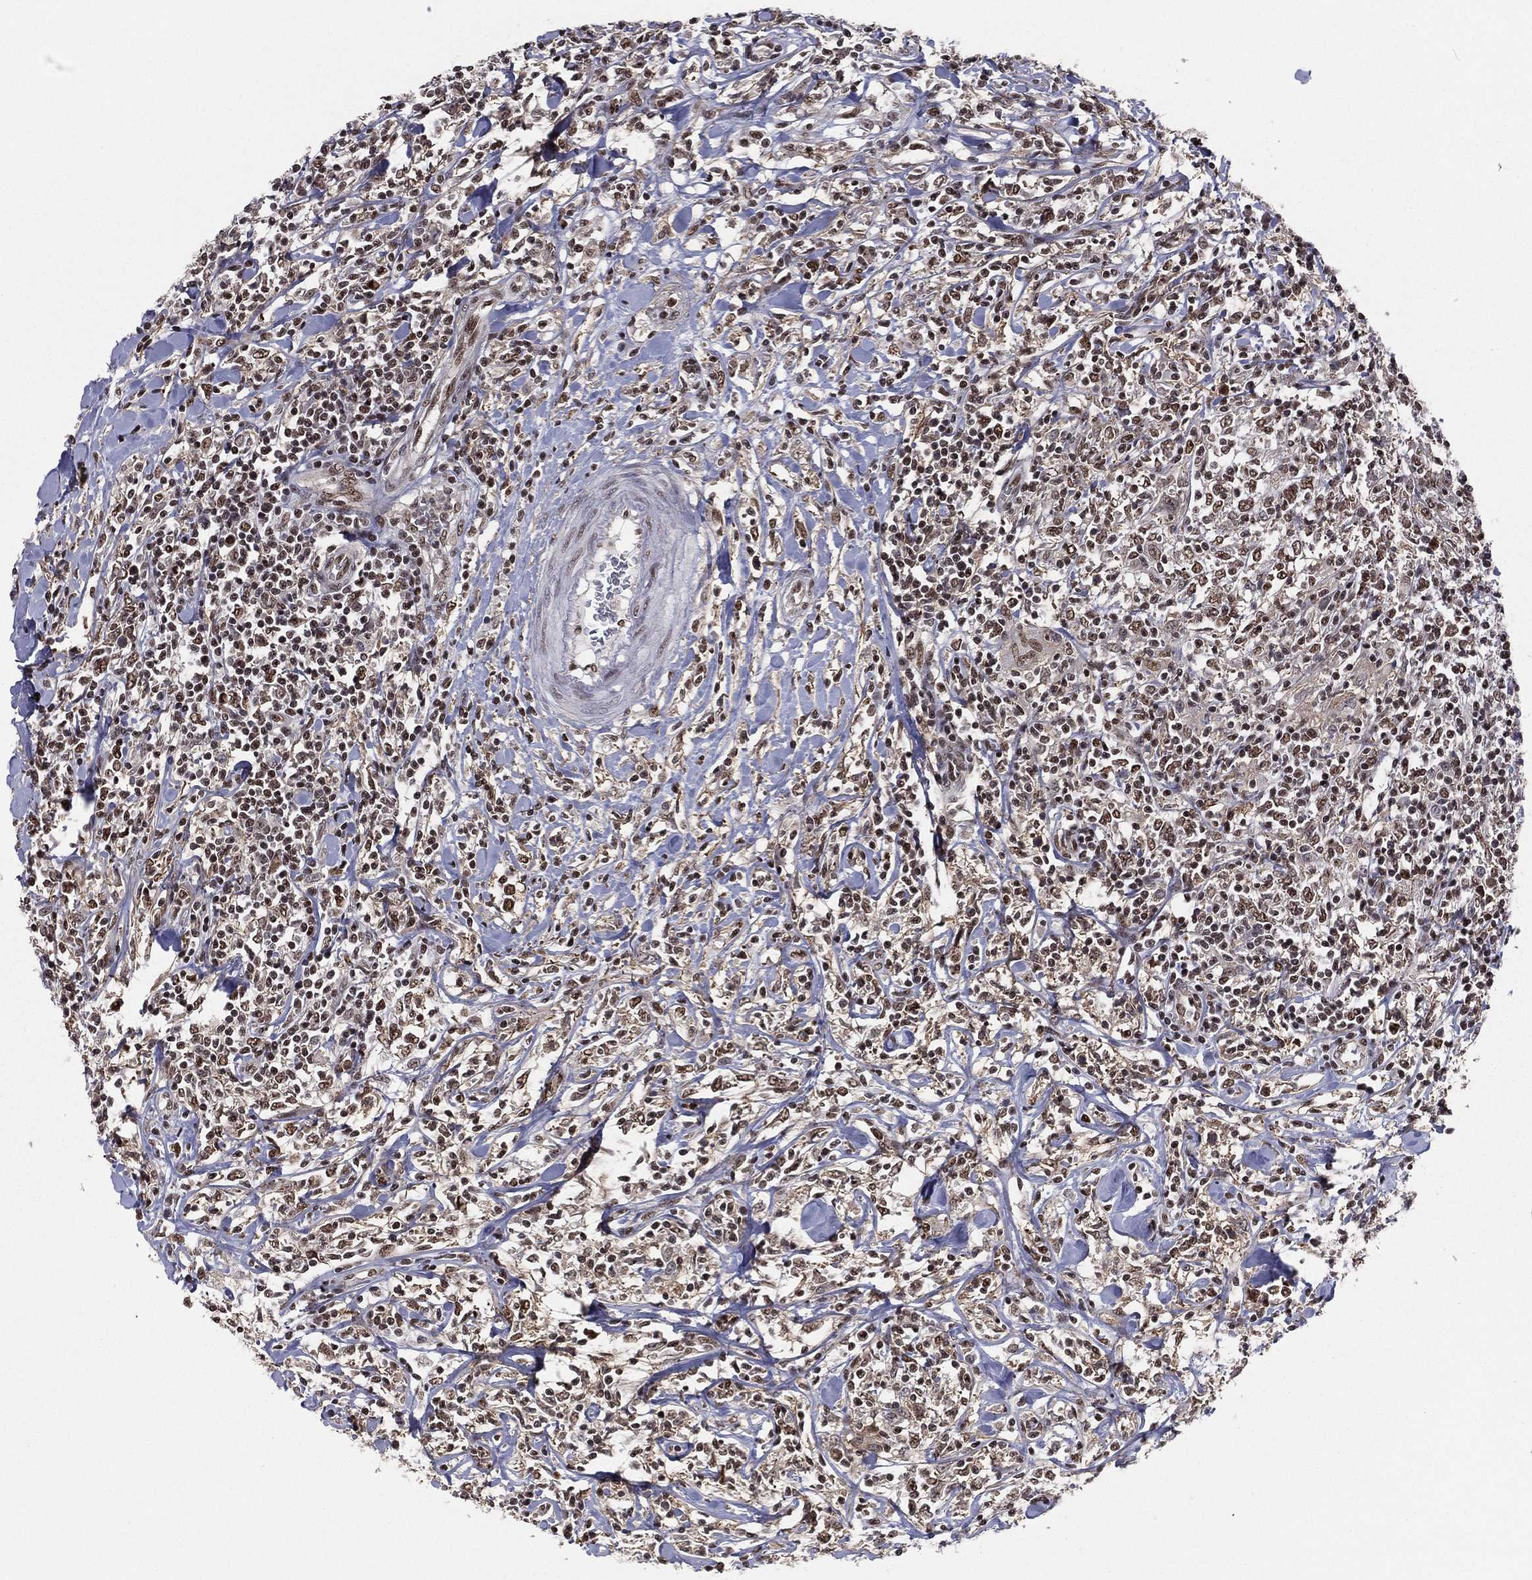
{"staining": {"intensity": "strong", "quantity": "25%-75%", "location": "nuclear"}, "tissue": "lymphoma", "cell_type": "Tumor cells", "image_type": "cancer", "snomed": [{"axis": "morphology", "description": "Malignant lymphoma, non-Hodgkin's type, High grade"}, {"axis": "topography", "description": "Lymph node"}], "caption": "Immunohistochemistry of malignant lymphoma, non-Hodgkin's type (high-grade) displays high levels of strong nuclear staining in approximately 25%-75% of tumor cells.", "gene": "GPALPP1", "patient": {"sex": "female", "age": 84}}